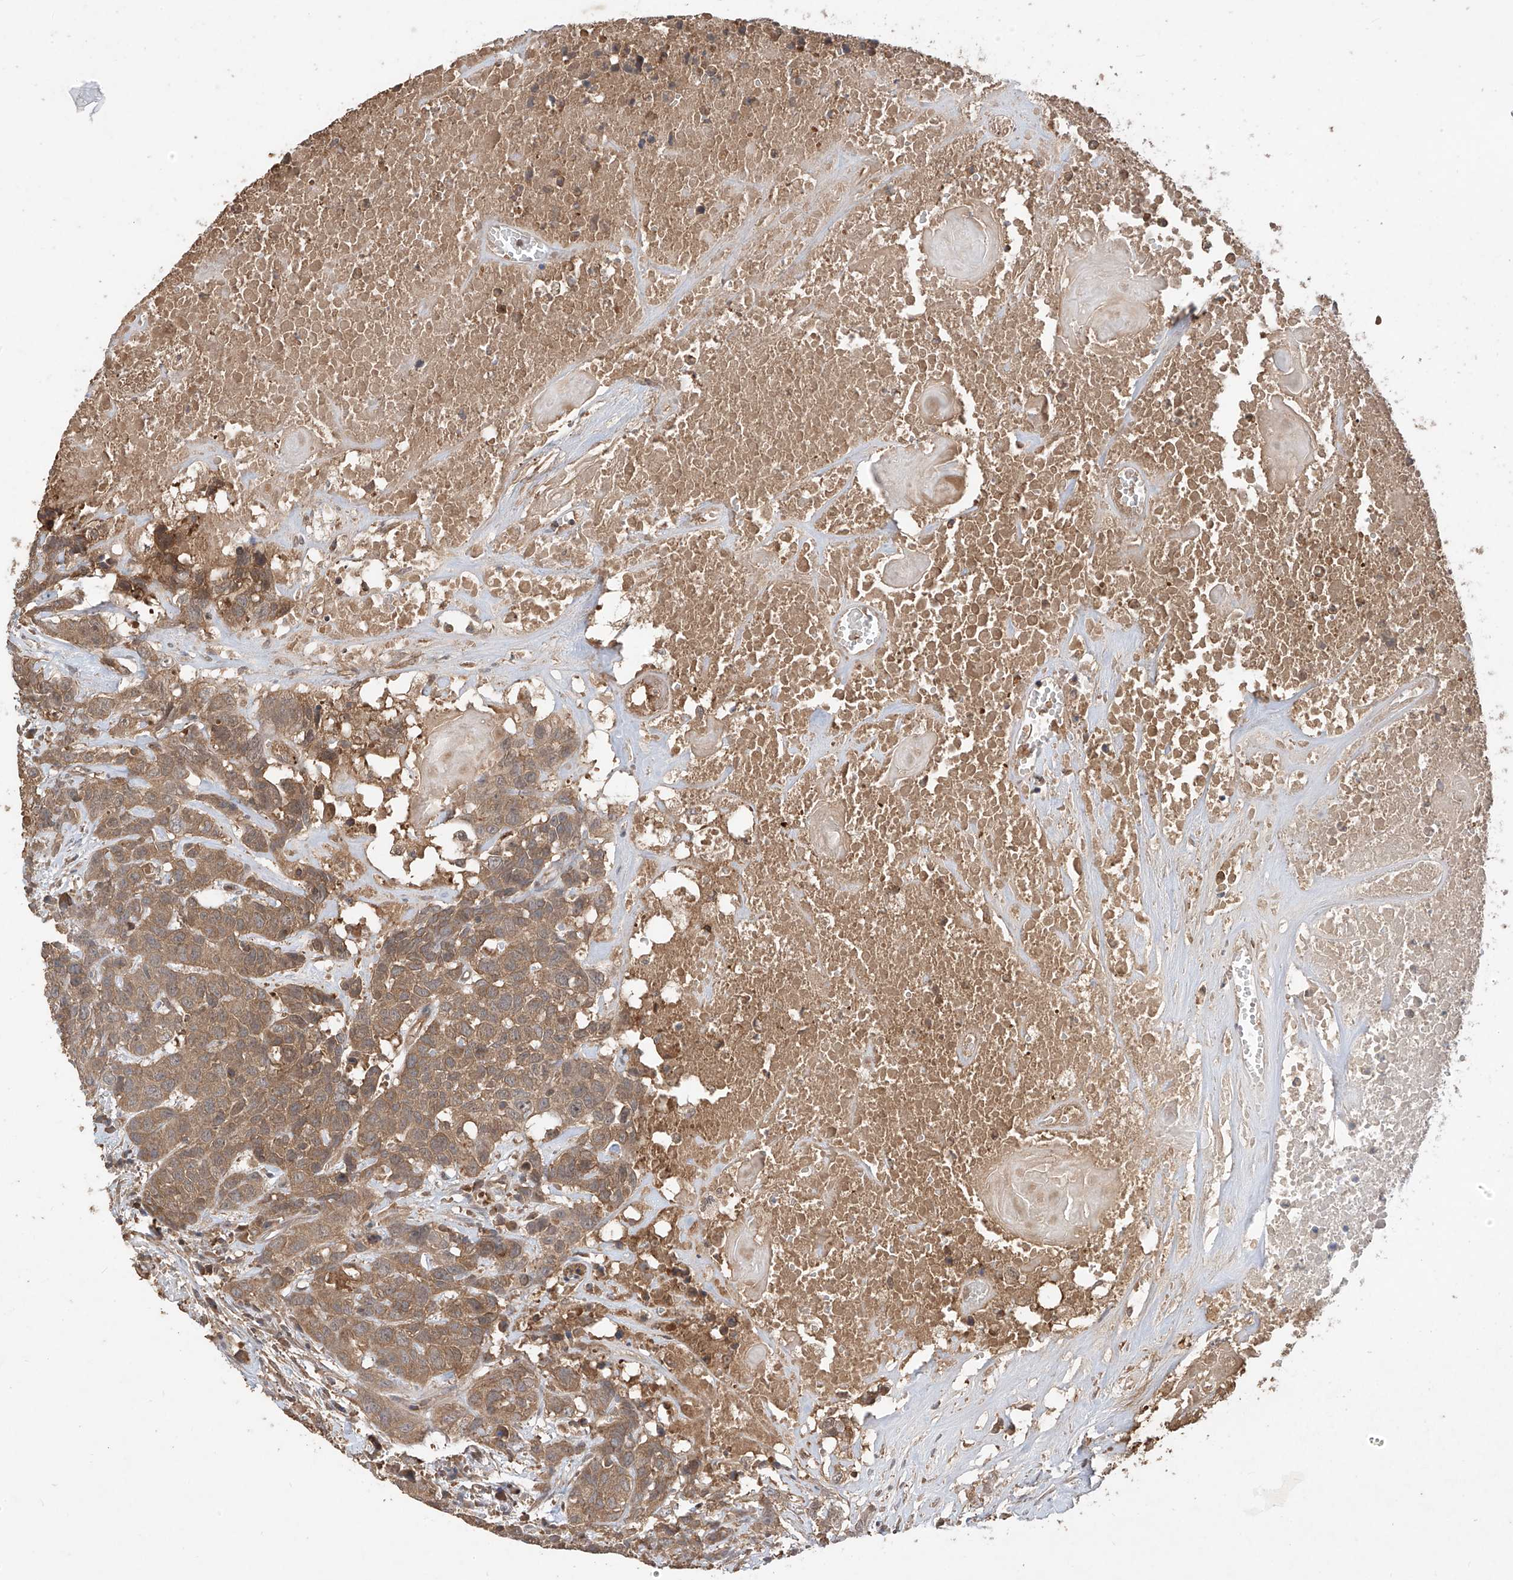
{"staining": {"intensity": "moderate", "quantity": ">75%", "location": "cytoplasmic/membranous"}, "tissue": "head and neck cancer", "cell_type": "Tumor cells", "image_type": "cancer", "snomed": [{"axis": "morphology", "description": "Squamous cell carcinoma, NOS"}, {"axis": "topography", "description": "Head-Neck"}], "caption": "Immunohistochemical staining of human head and neck cancer (squamous cell carcinoma) reveals medium levels of moderate cytoplasmic/membranous positivity in approximately >75% of tumor cells.", "gene": "CACNA2D4", "patient": {"sex": "male", "age": 66}}